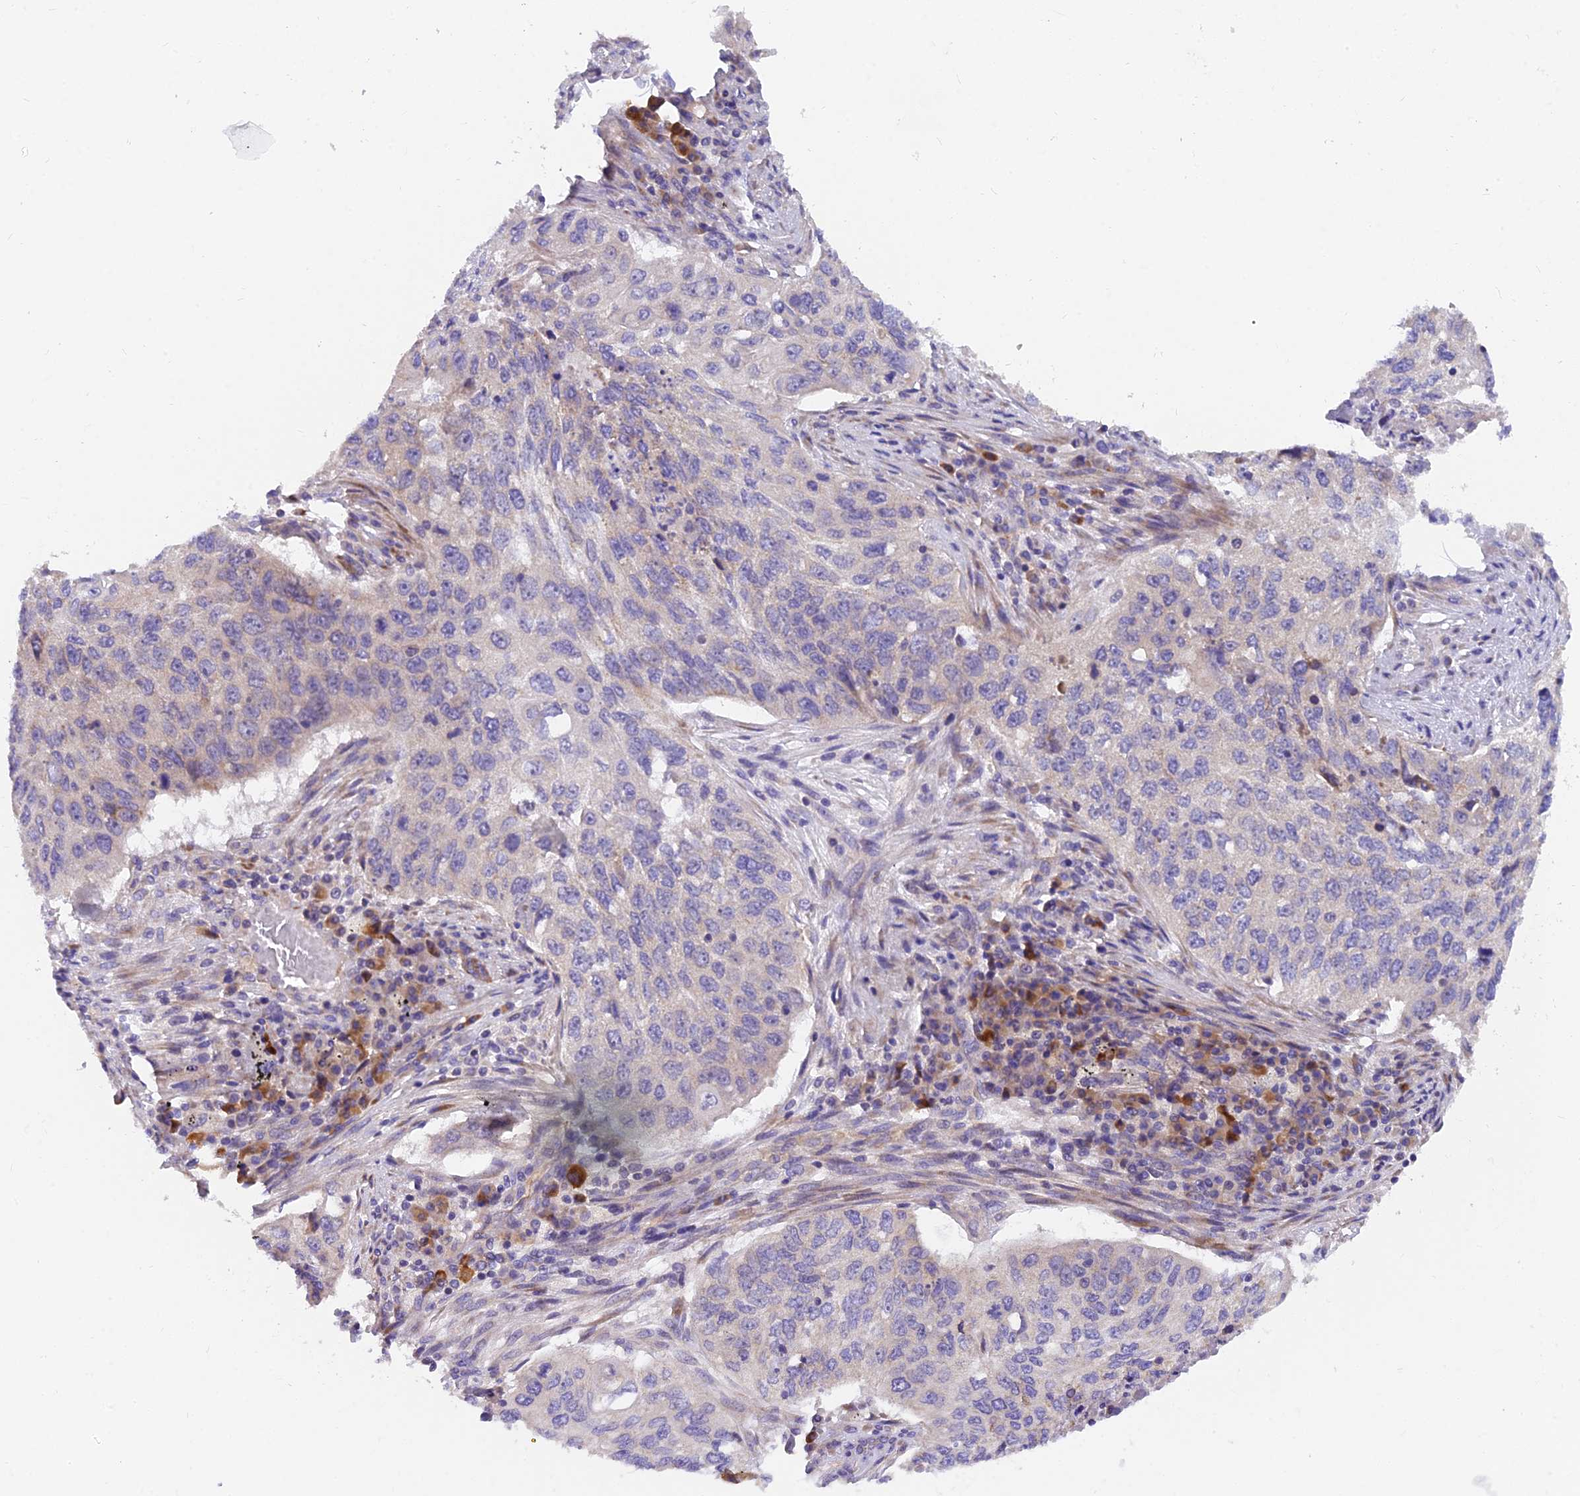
{"staining": {"intensity": "negative", "quantity": "none", "location": "none"}, "tissue": "lung cancer", "cell_type": "Tumor cells", "image_type": "cancer", "snomed": [{"axis": "morphology", "description": "Squamous cell carcinoma, NOS"}, {"axis": "topography", "description": "Lung"}], "caption": "IHC of human squamous cell carcinoma (lung) reveals no positivity in tumor cells.", "gene": "MVB12A", "patient": {"sex": "female", "age": 63}}